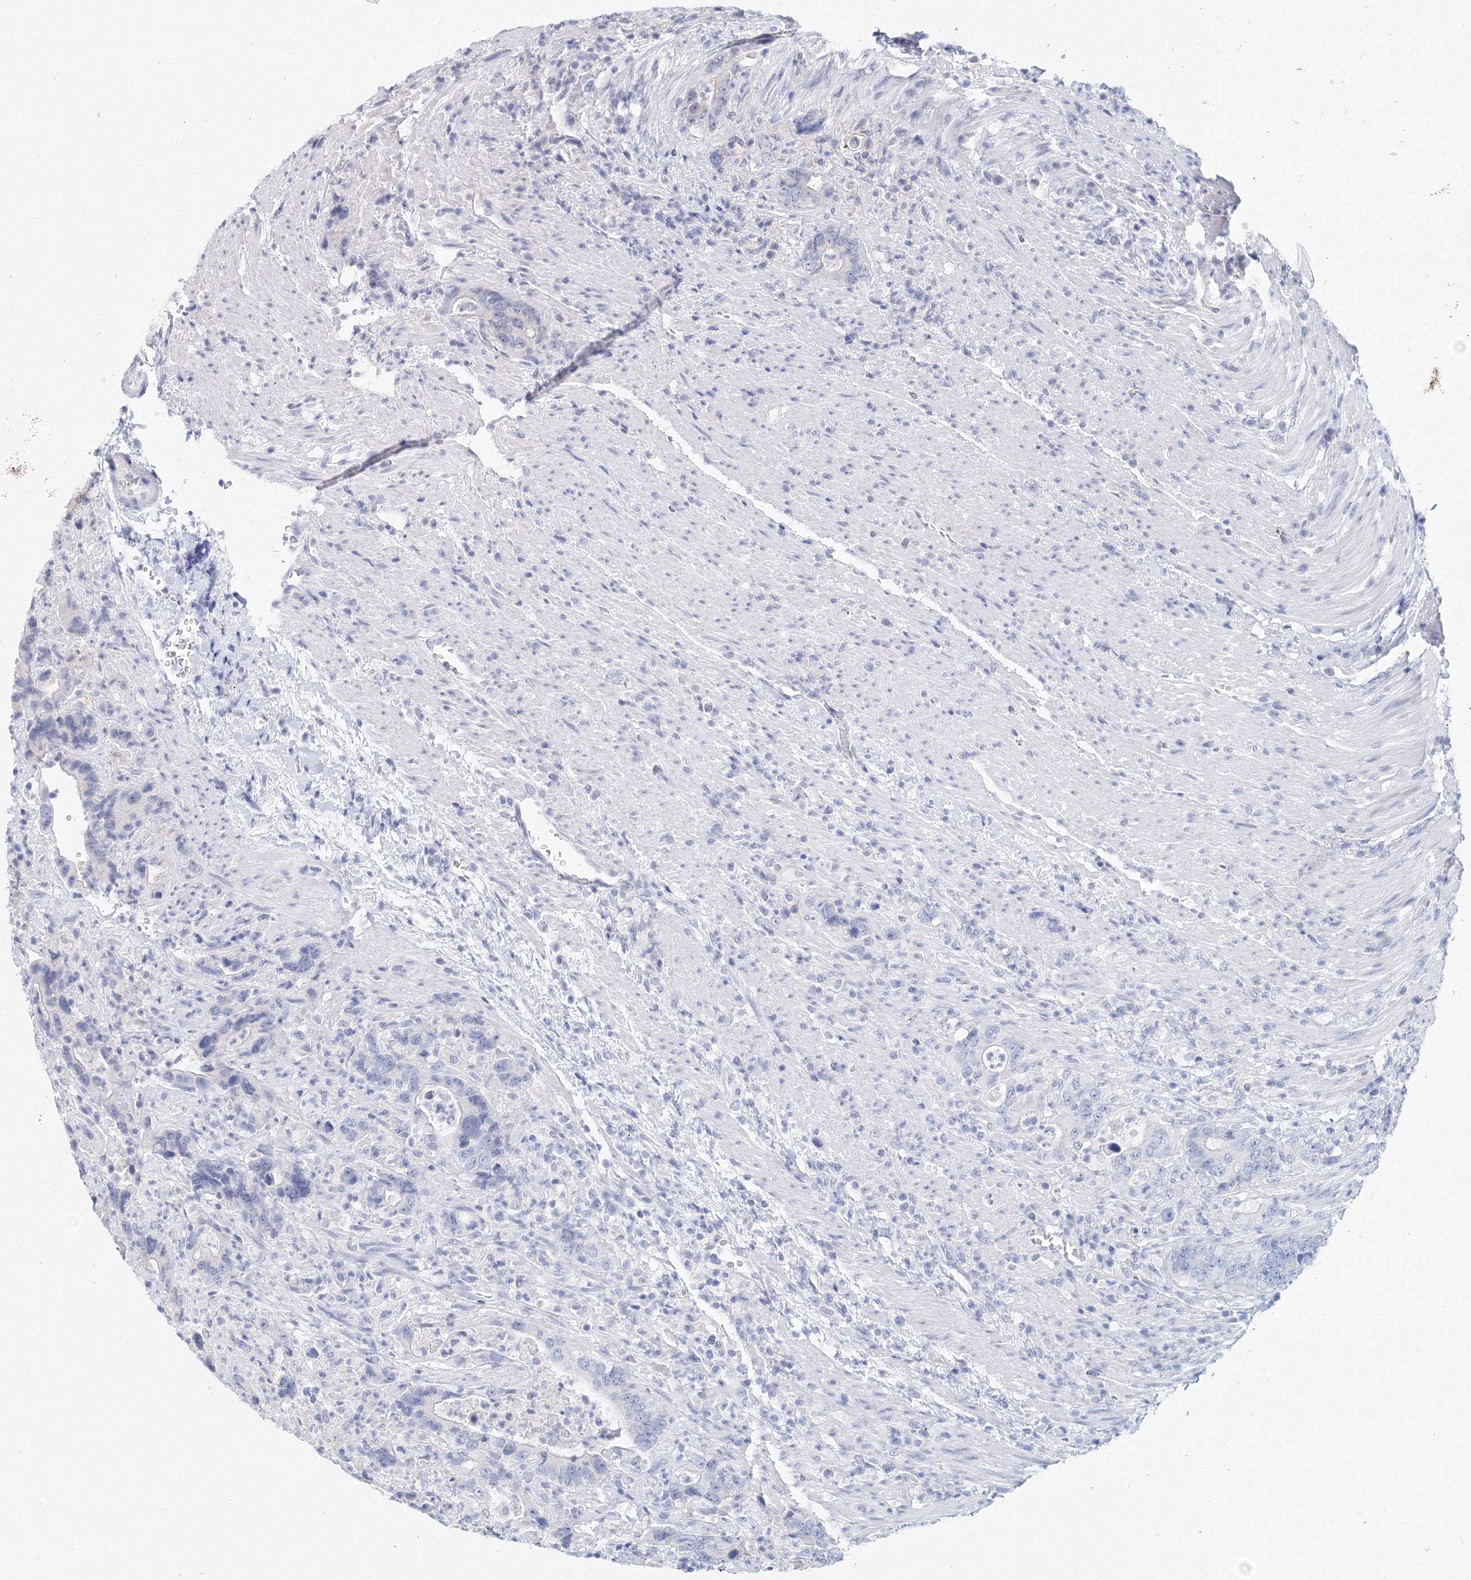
{"staining": {"intensity": "negative", "quantity": "none", "location": "none"}, "tissue": "colorectal cancer", "cell_type": "Tumor cells", "image_type": "cancer", "snomed": [{"axis": "morphology", "description": "Adenocarcinoma, NOS"}, {"axis": "topography", "description": "Colon"}], "caption": "This is a photomicrograph of immunohistochemistry staining of colorectal adenocarcinoma, which shows no positivity in tumor cells.", "gene": "SLC7A7", "patient": {"sex": "female", "age": 75}}